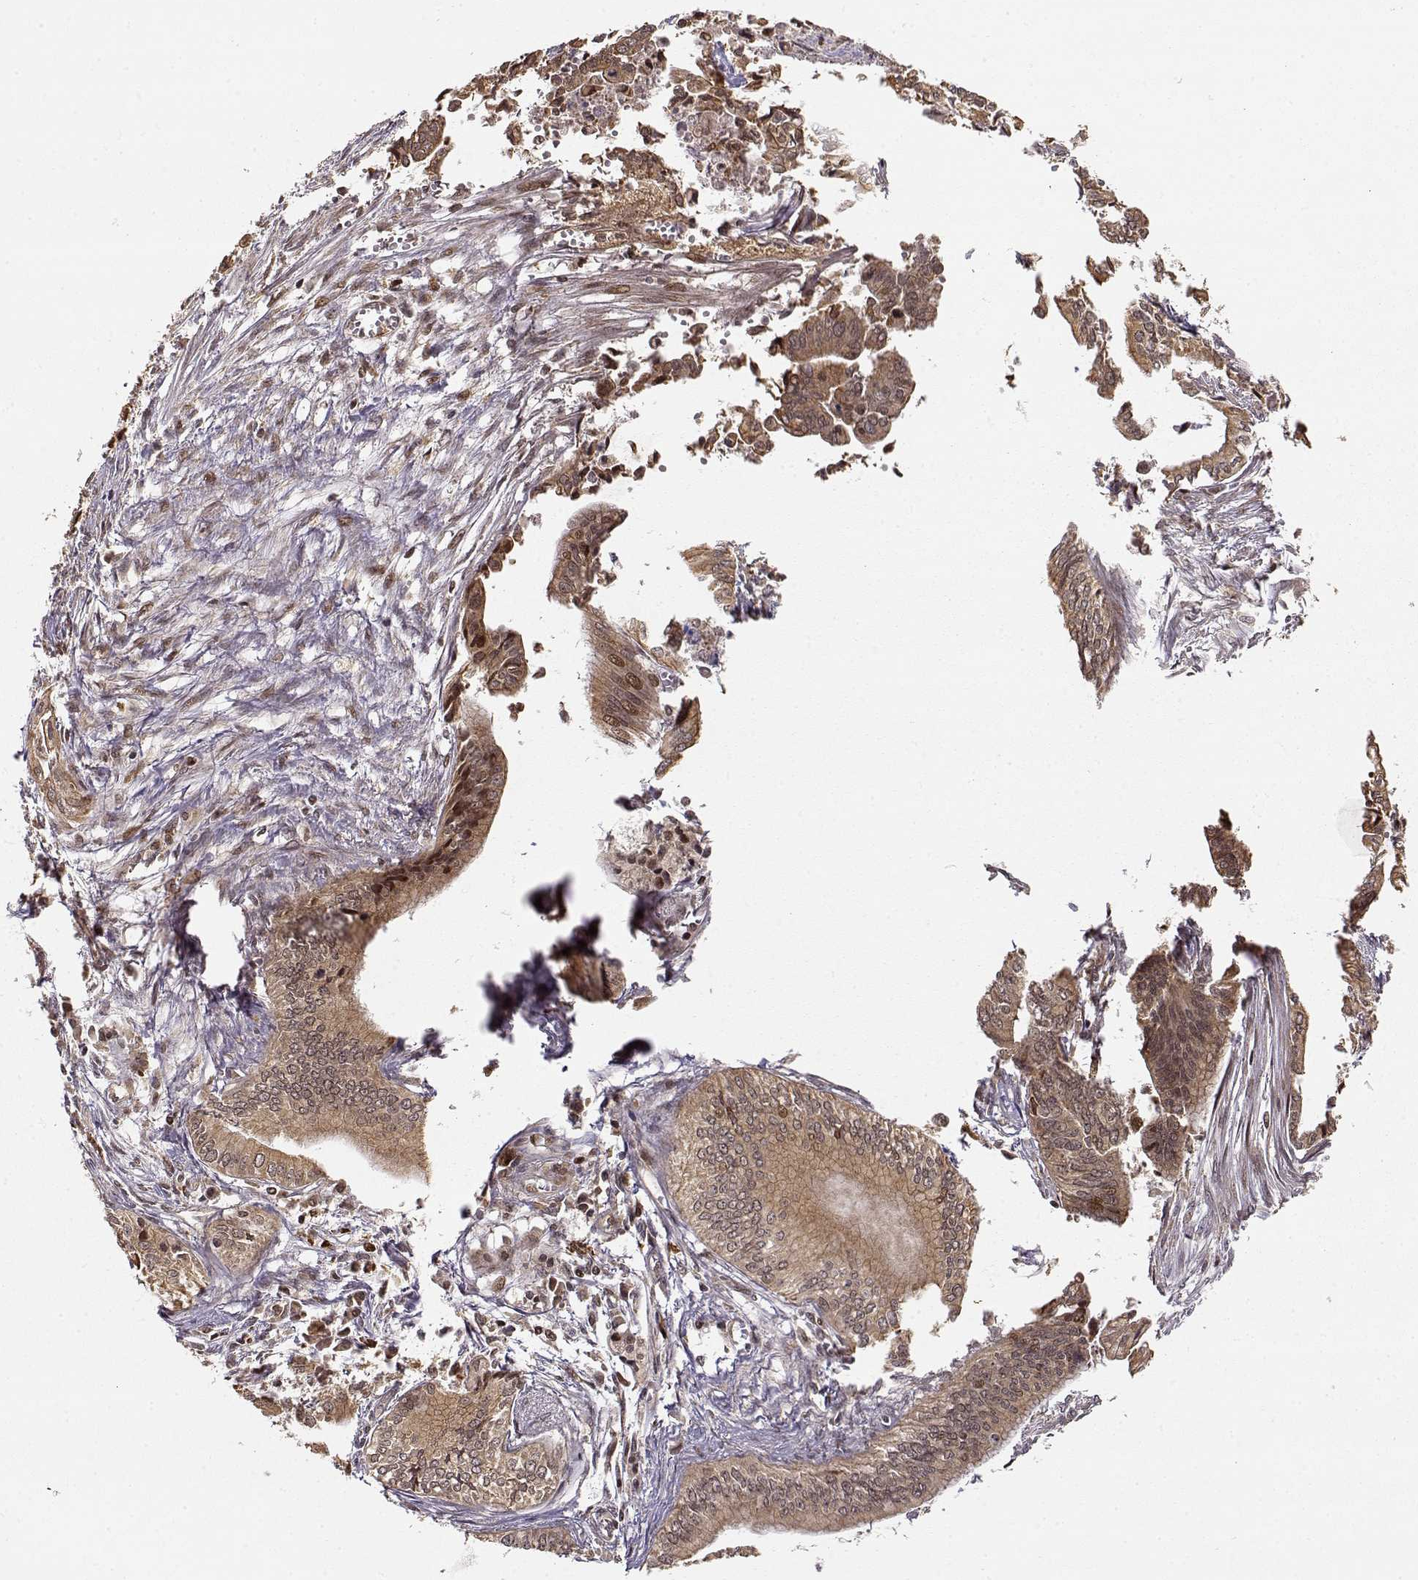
{"staining": {"intensity": "weak", "quantity": ">75%", "location": "cytoplasmic/membranous"}, "tissue": "pancreatic cancer", "cell_type": "Tumor cells", "image_type": "cancer", "snomed": [{"axis": "morphology", "description": "Adenocarcinoma, NOS"}, {"axis": "topography", "description": "Pancreas"}], "caption": "Pancreatic cancer (adenocarcinoma) stained with a protein marker demonstrates weak staining in tumor cells.", "gene": "MAEA", "patient": {"sex": "female", "age": 61}}